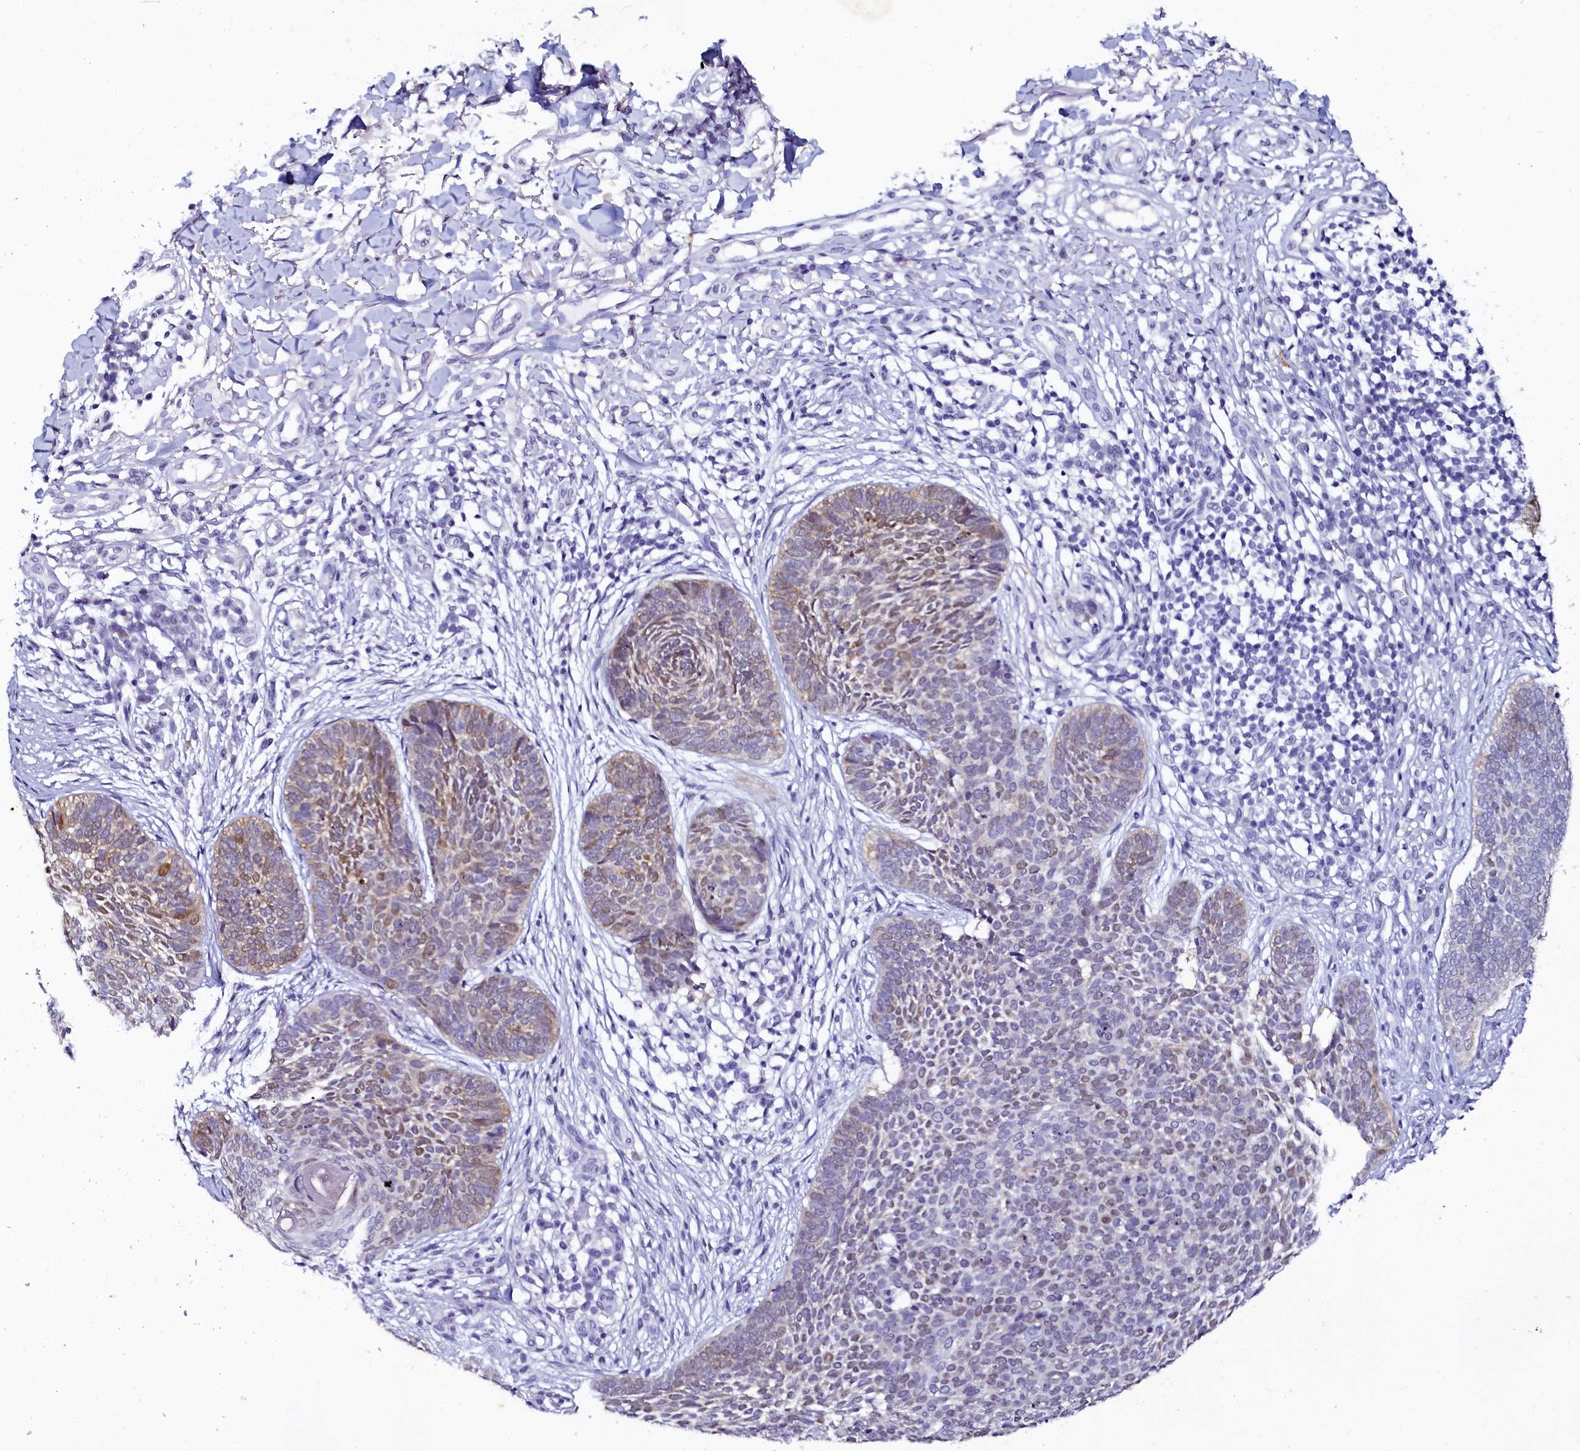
{"staining": {"intensity": "moderate", "quantity": "<25%", "location": "cytoplasmic/membranous"}, "tissue": "skin cancer", "cell_type": "Tumor cells", "image_type": "cancer", "snomed": [{"axis": "morphology", "description": "Basal cell carcinoma"}, {"axis": "topography", "description": "Skin"}], "caption": "IHC staining of basal cell carcinoma (skin), which displays low levels of moderate cytoplasmic/membranous staining in about <25% of tumor cells indicating moderate cytoplasmic/membranous protein positivity. The staining was performed using DAB (brown) for protein detection and nuclei were counterstained in hematoxylin (blue).", "gene": "SORD", "patient": {"sex": "female", "age": 64}}